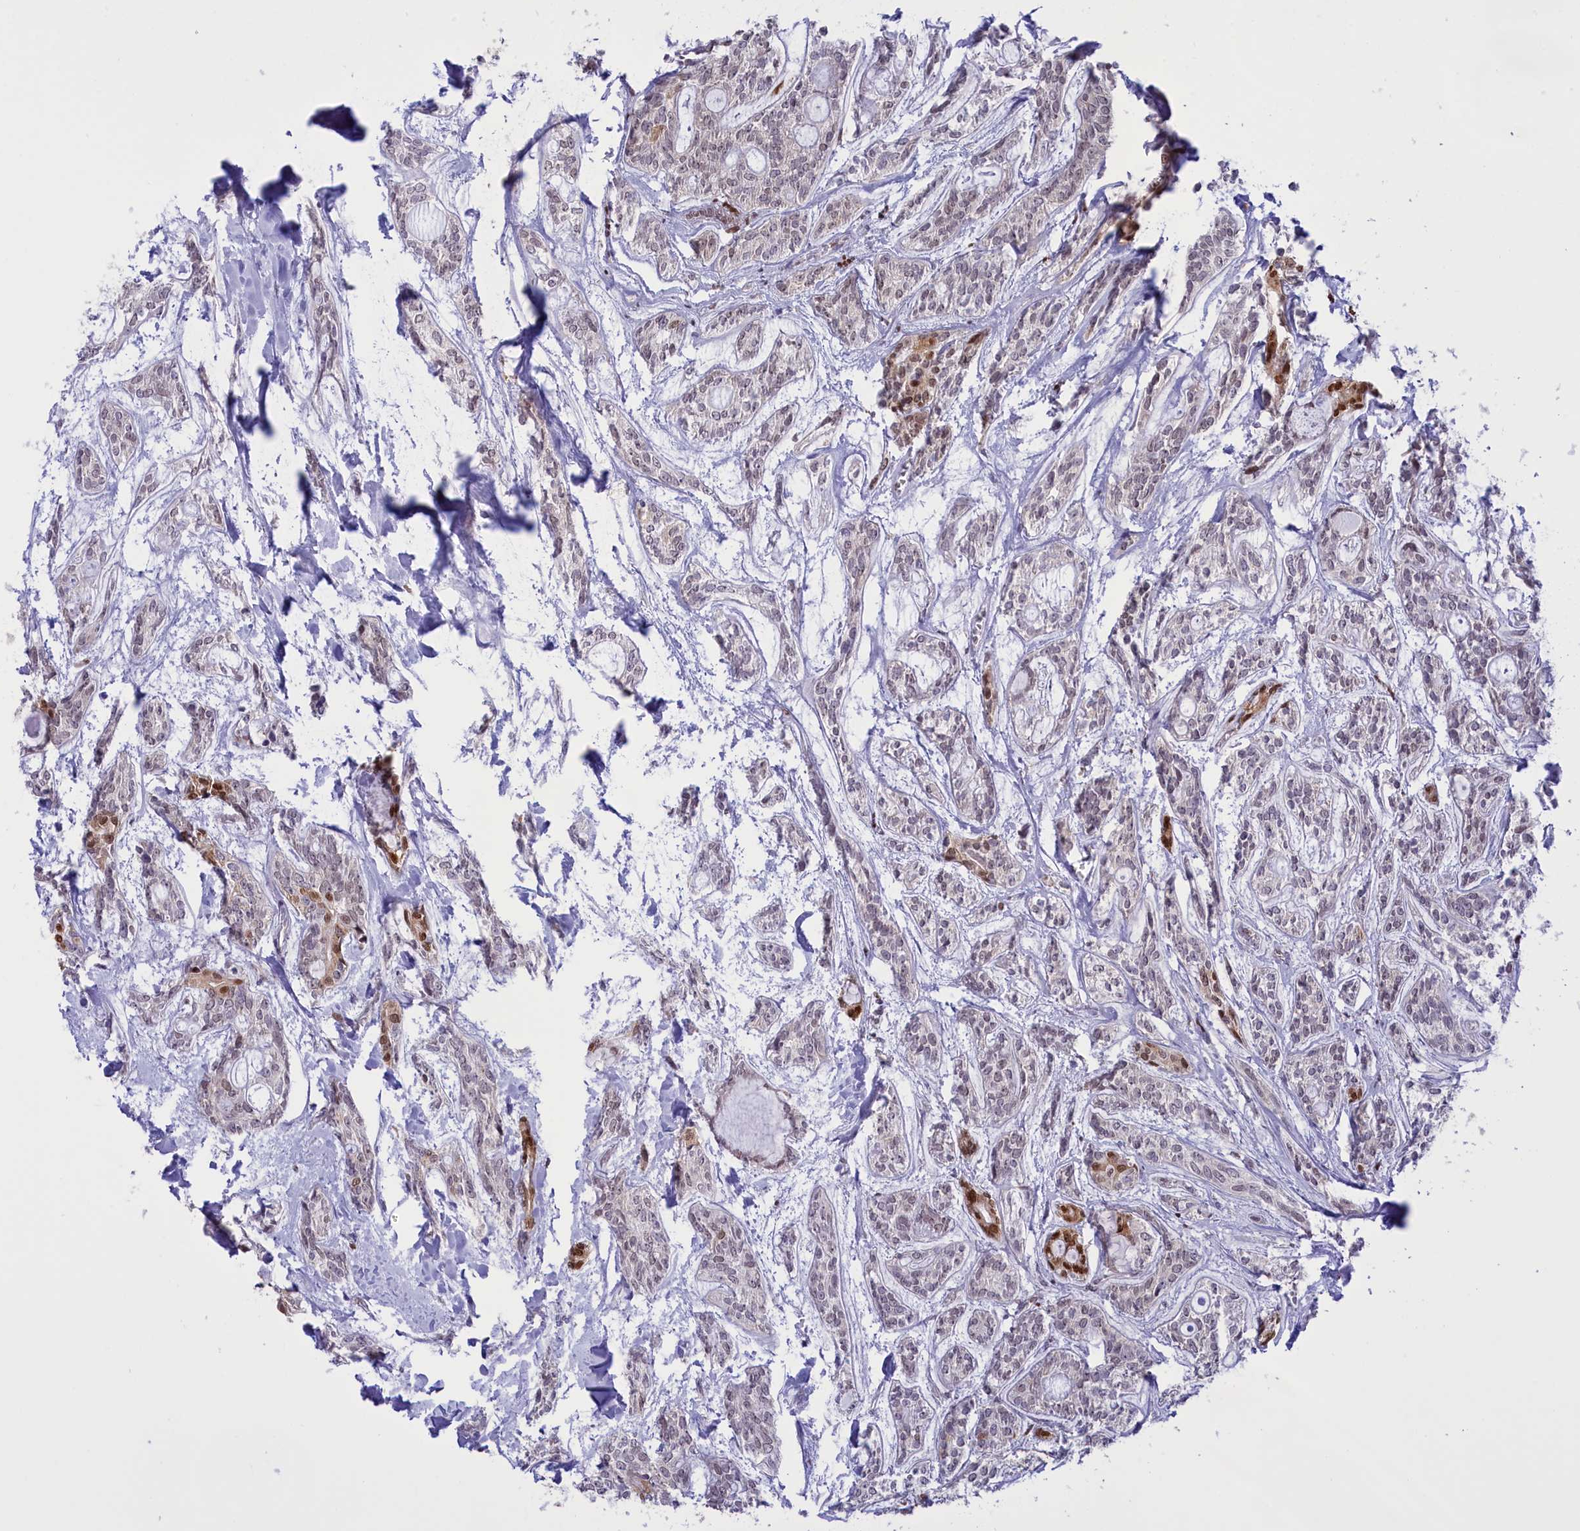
{"staining": {"intensity": "strong", "quantity": "<25%", "location": "nuclear"}, "tissue": "head and neck cancer", "cell_type": "Tumor cells", "image_type": "cancer", "snomed": [{"axis": "morphology", "description": "Adenocarcinoma, NOS"}, {"axis": "topography", "description": "Head-Neck"}], "caption": "Strong nuclear expression for a protein is present in about <25% of tumor cells of adenocarcinoma (head and neck) using IHC.", "gene": "IZUMO2", "patient": {"sex": "male", "age": 66}}